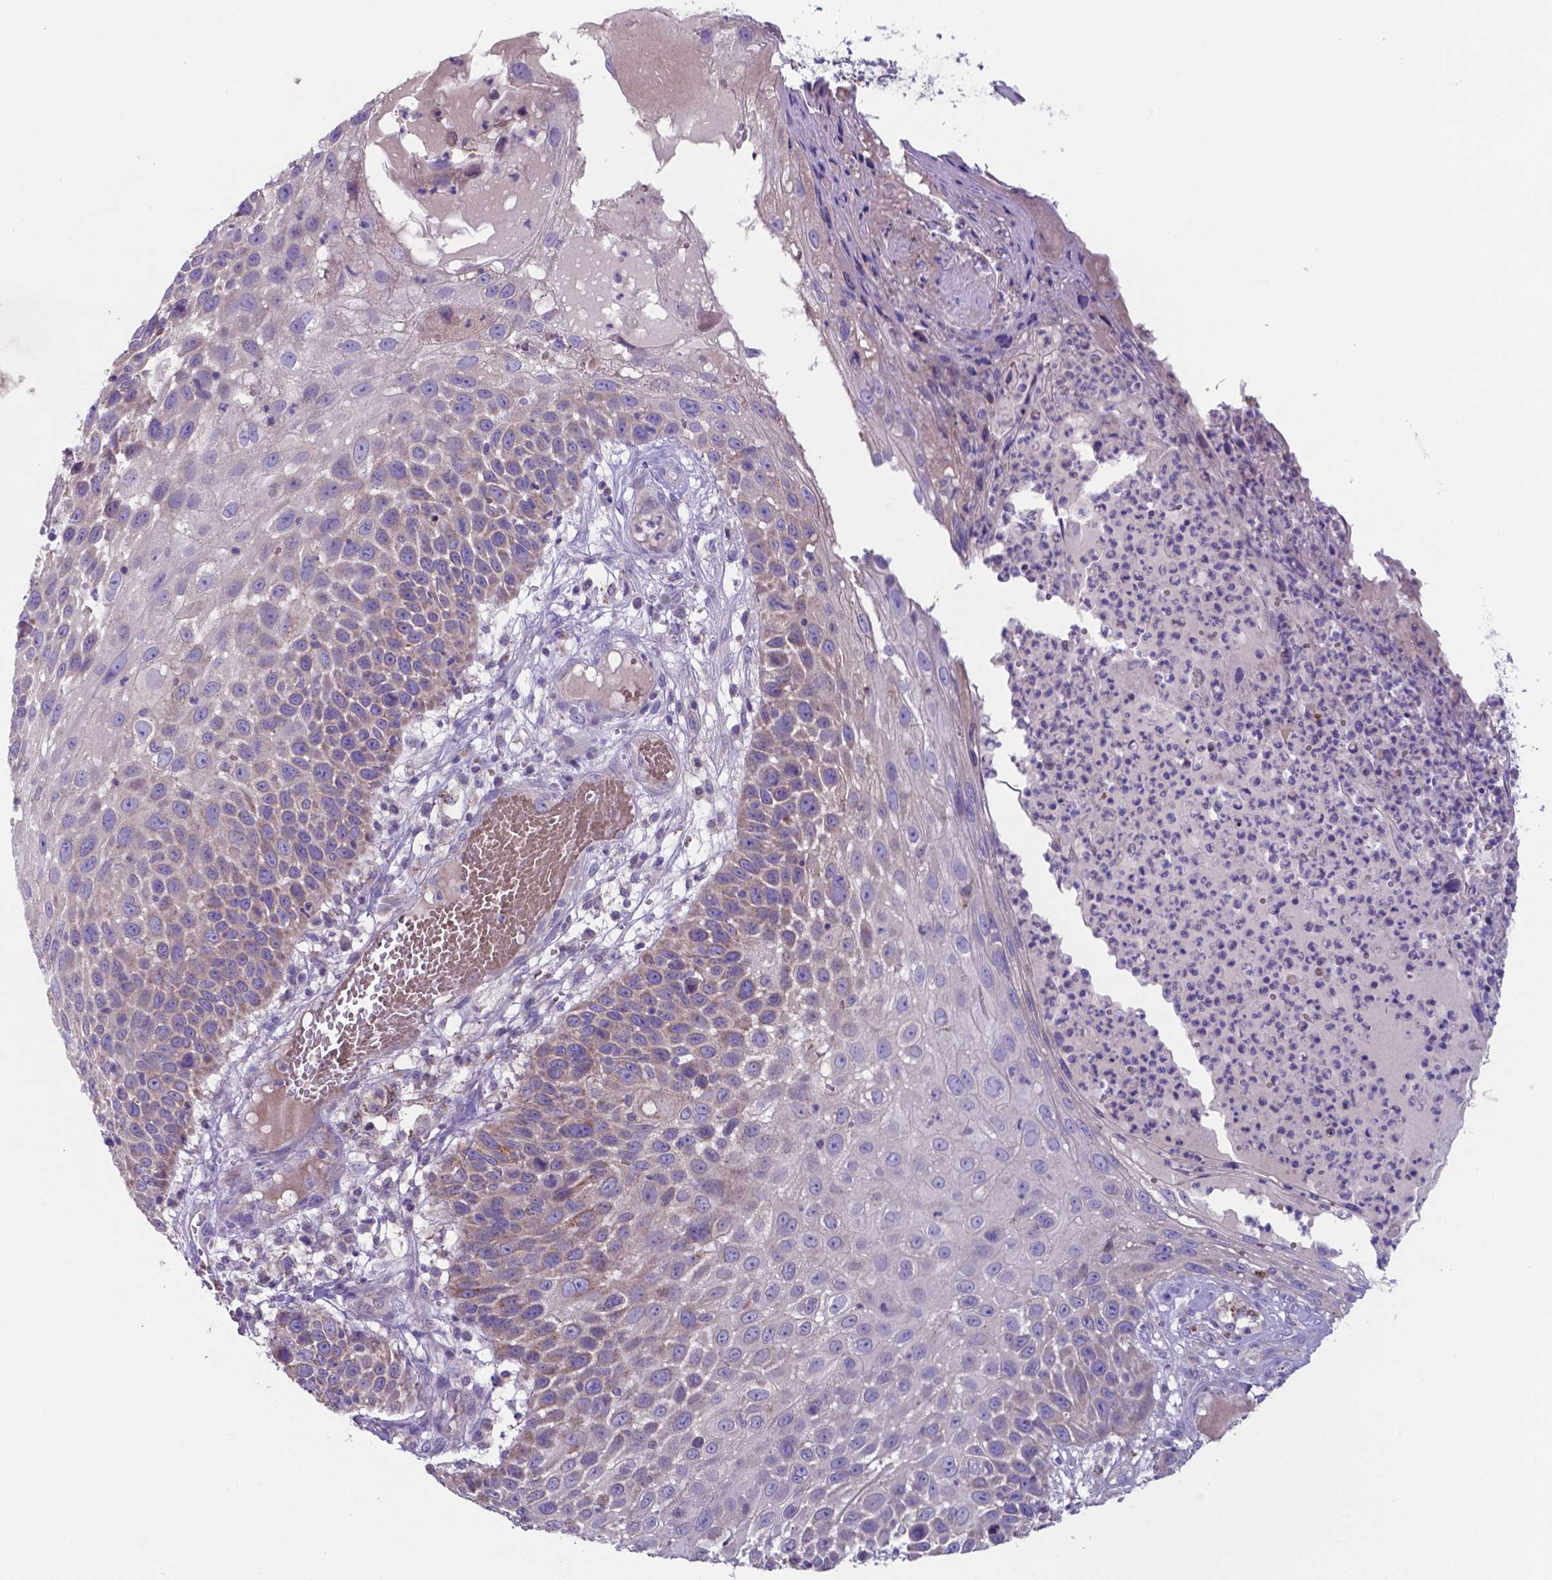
{"staining": {"intensity": "weak", "quantity": "<25%", "location": "cytoplasmic/membranous"}, "tissue": "skin cancer", "cell_type": "Tumor cells", "image_type": "cancer", "snomed": [{"axis": "morphology", "description": "Squamous cell carcinoma, NOS"}, {"axis": "topography", "description": "Skin"}], "caption": "IHC micrograph of human skin squamous cell carcinoma stained for a protein (brown), which reveals no expression in tumor cells.", "gene": "TYRO3", "patient": {"sex": "male", "age": 92}}